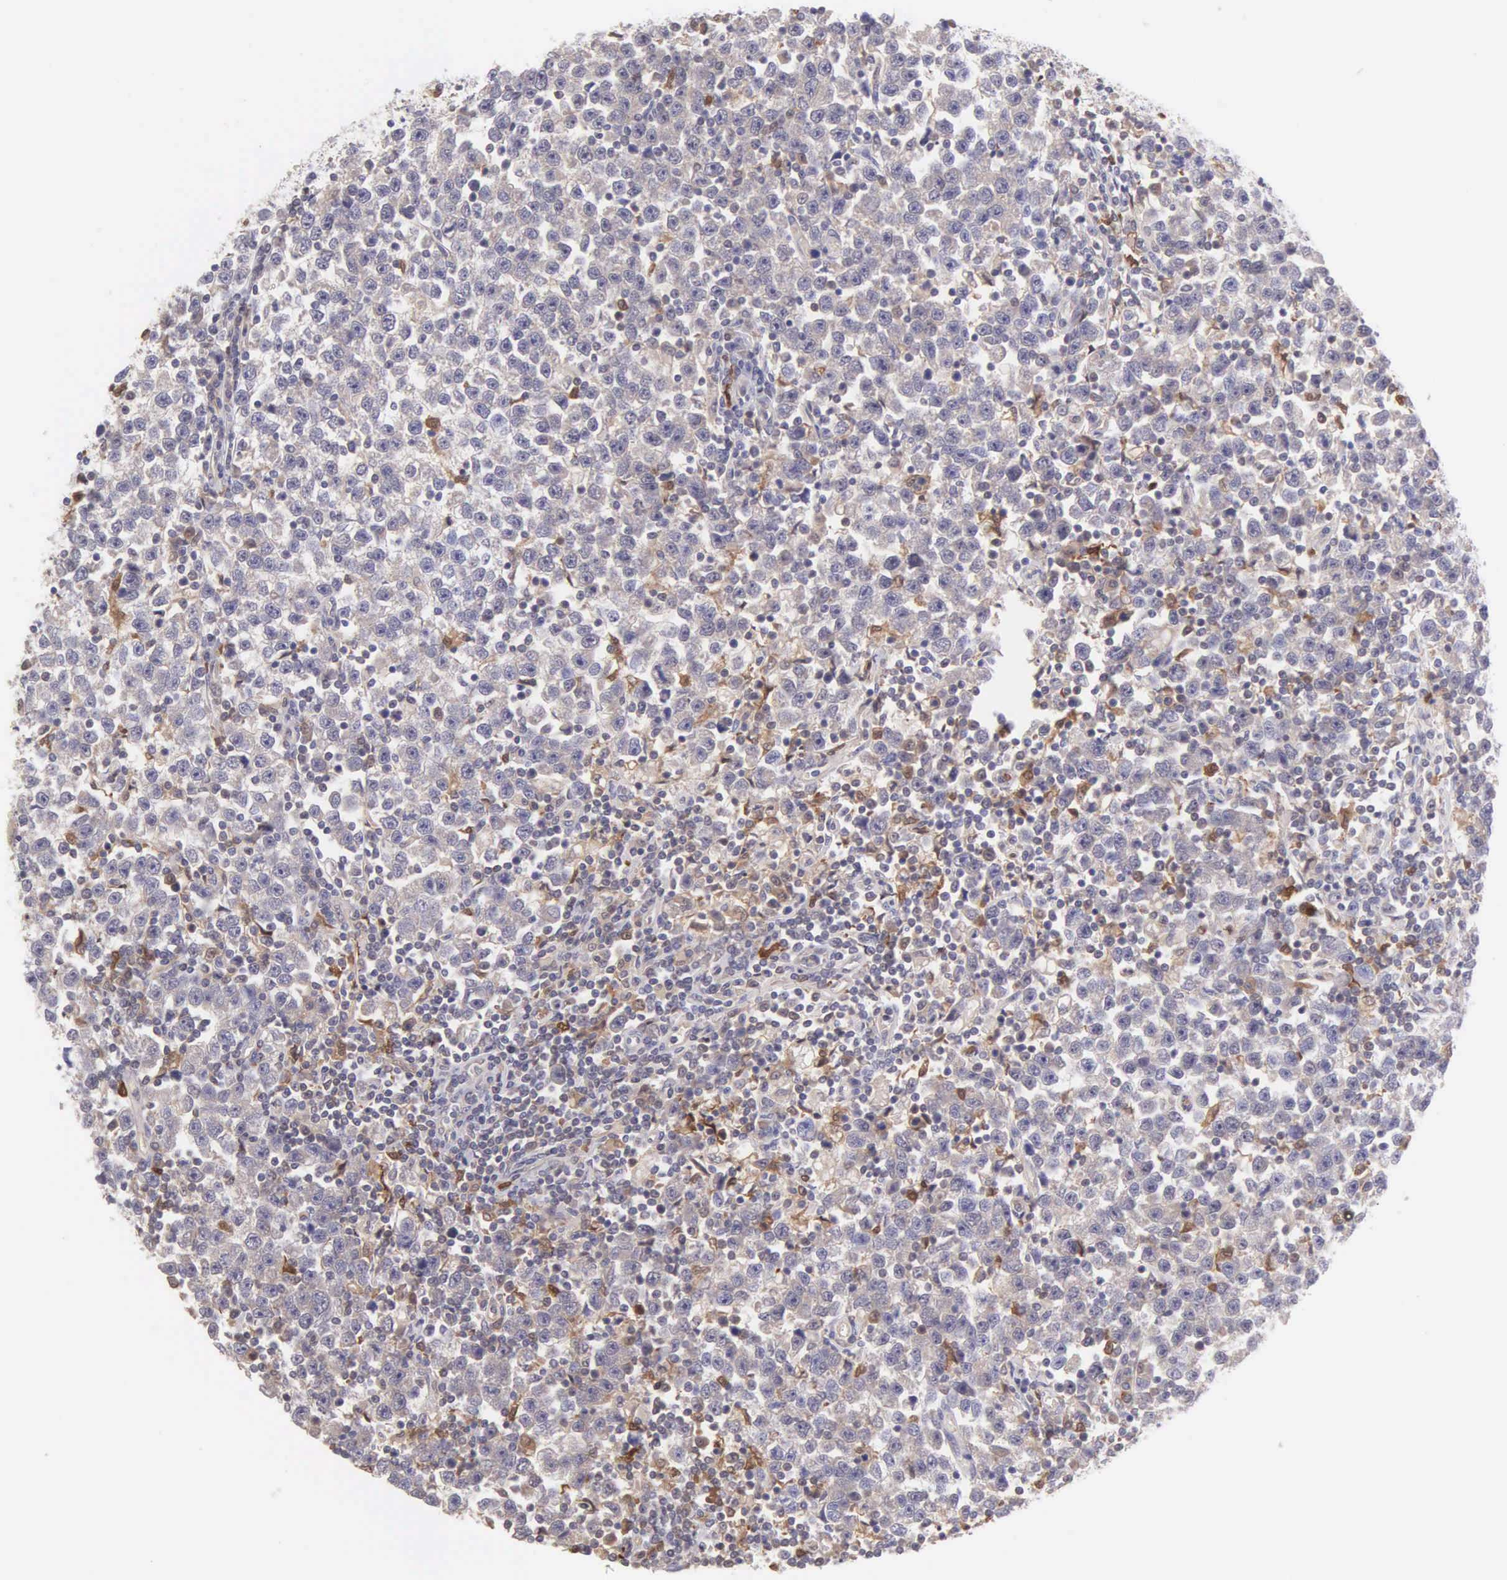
{"staining": {"intensity": "weak", "quantity": "<25%", "location": "cytoplasmic/membranous"}, "tissue": "testis cancer", "cell_type": "Tumor cells", "image_type": "cancer", "snomed": [{"axis": "morphology", "description": "Seminoma, NOS"}, {"axis": "topography", "description": "Testis"}], "caption": "Tumor cells show no significant protein staining in testis cancer (seminoma).", "gene": "BID", "patient": {"sex": "male", "age": 43}}